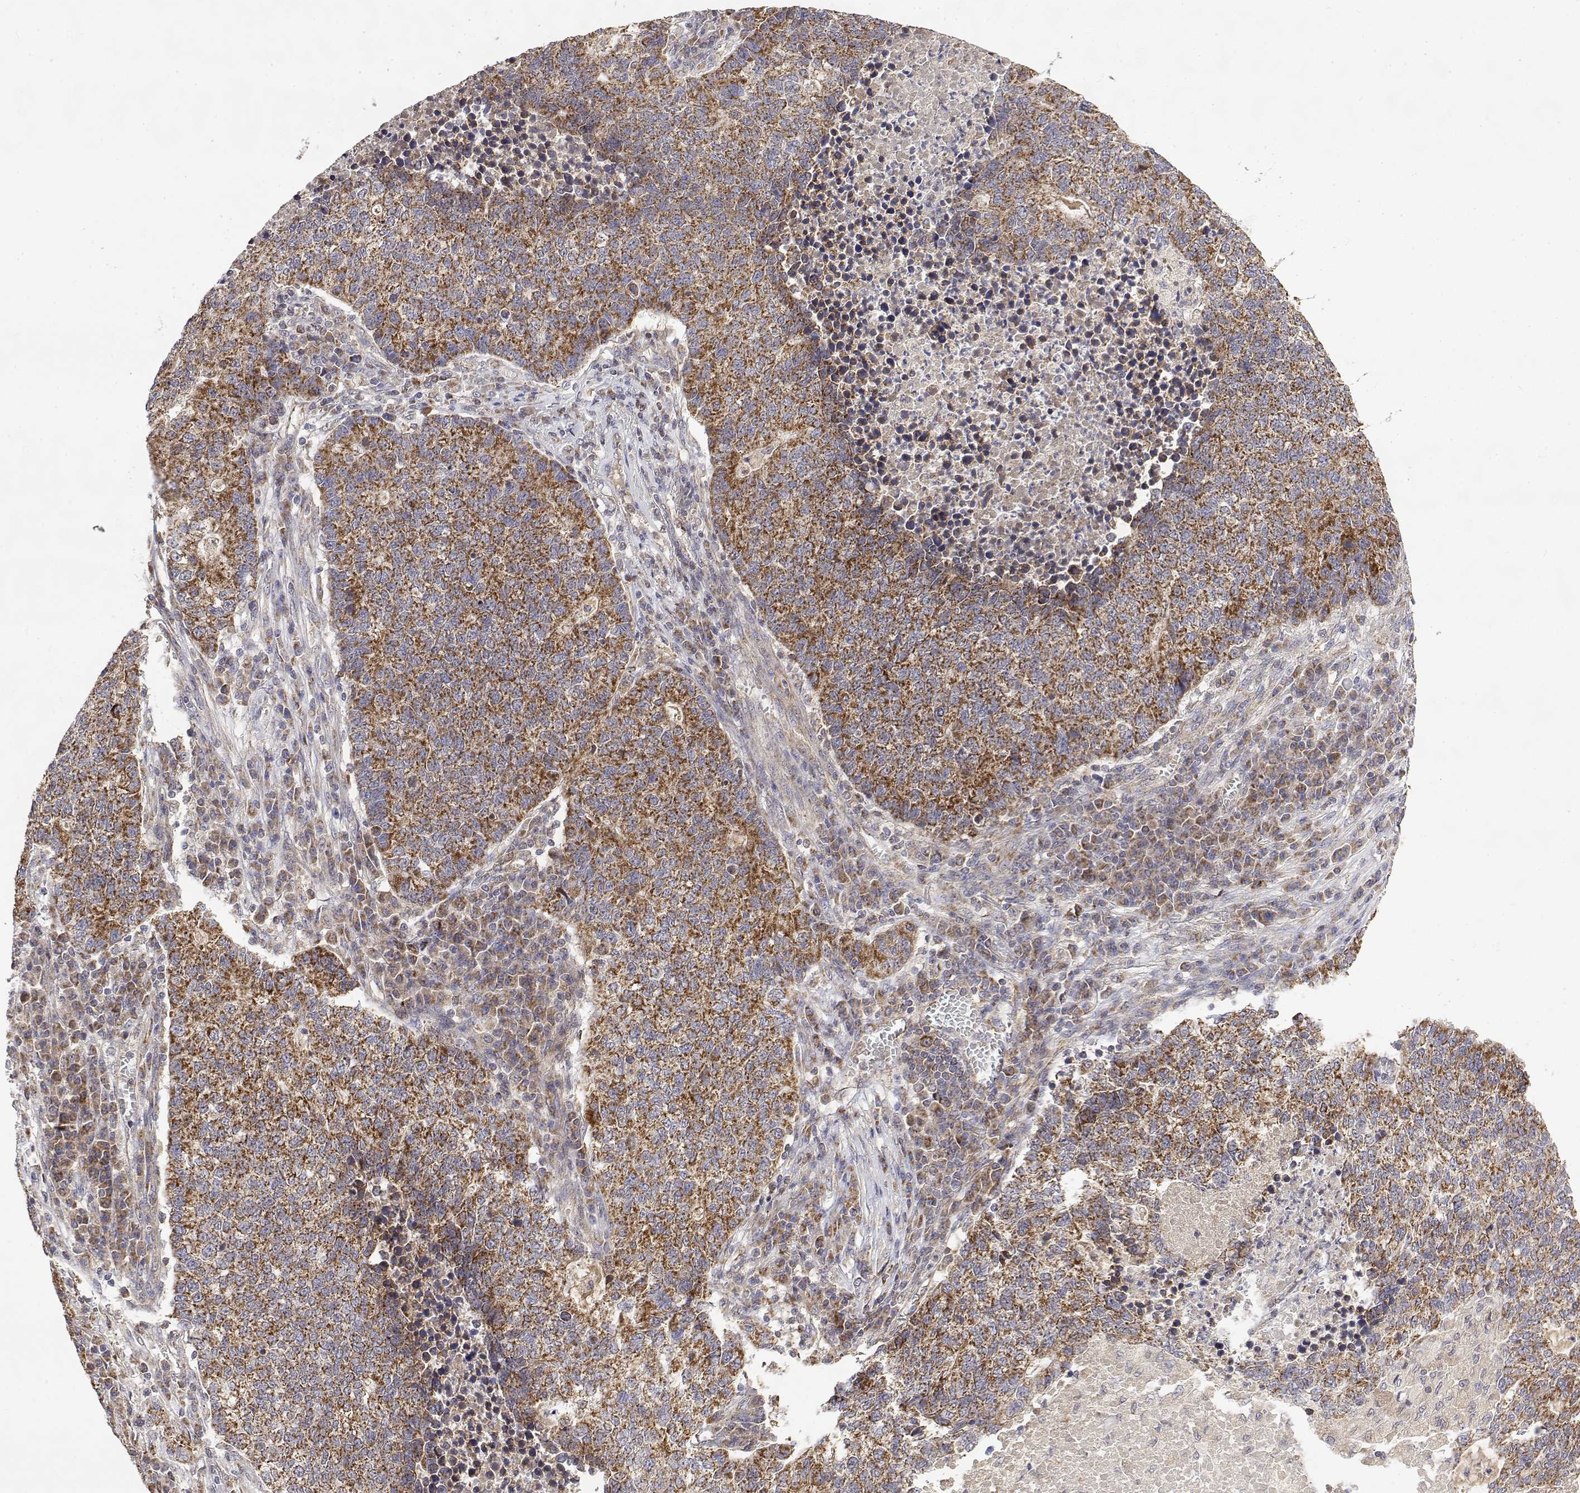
{"staining": {"intensity": "strong", "quantity": ">75%", "location": "cytoplasmic/membranous"}, "tissue": "lung cancer", "cell_type": "Tumor cells", "image_type": "cancer", "snomed": [{"axis": "morphology", "description": "Adenocarcinoma, NOS"}, {"axis": "topography", "description": "Lung"}], "caption": "Immunohistochemical staining of human lung adenocarcinoma exhibits high levels of strong cytoplasmic/membranous expression in about >75% of tumor cells. Nuclei are stained in blue.", "gene": "GADD45GIP1", "patient": {"sex": "male", "age": 57}}